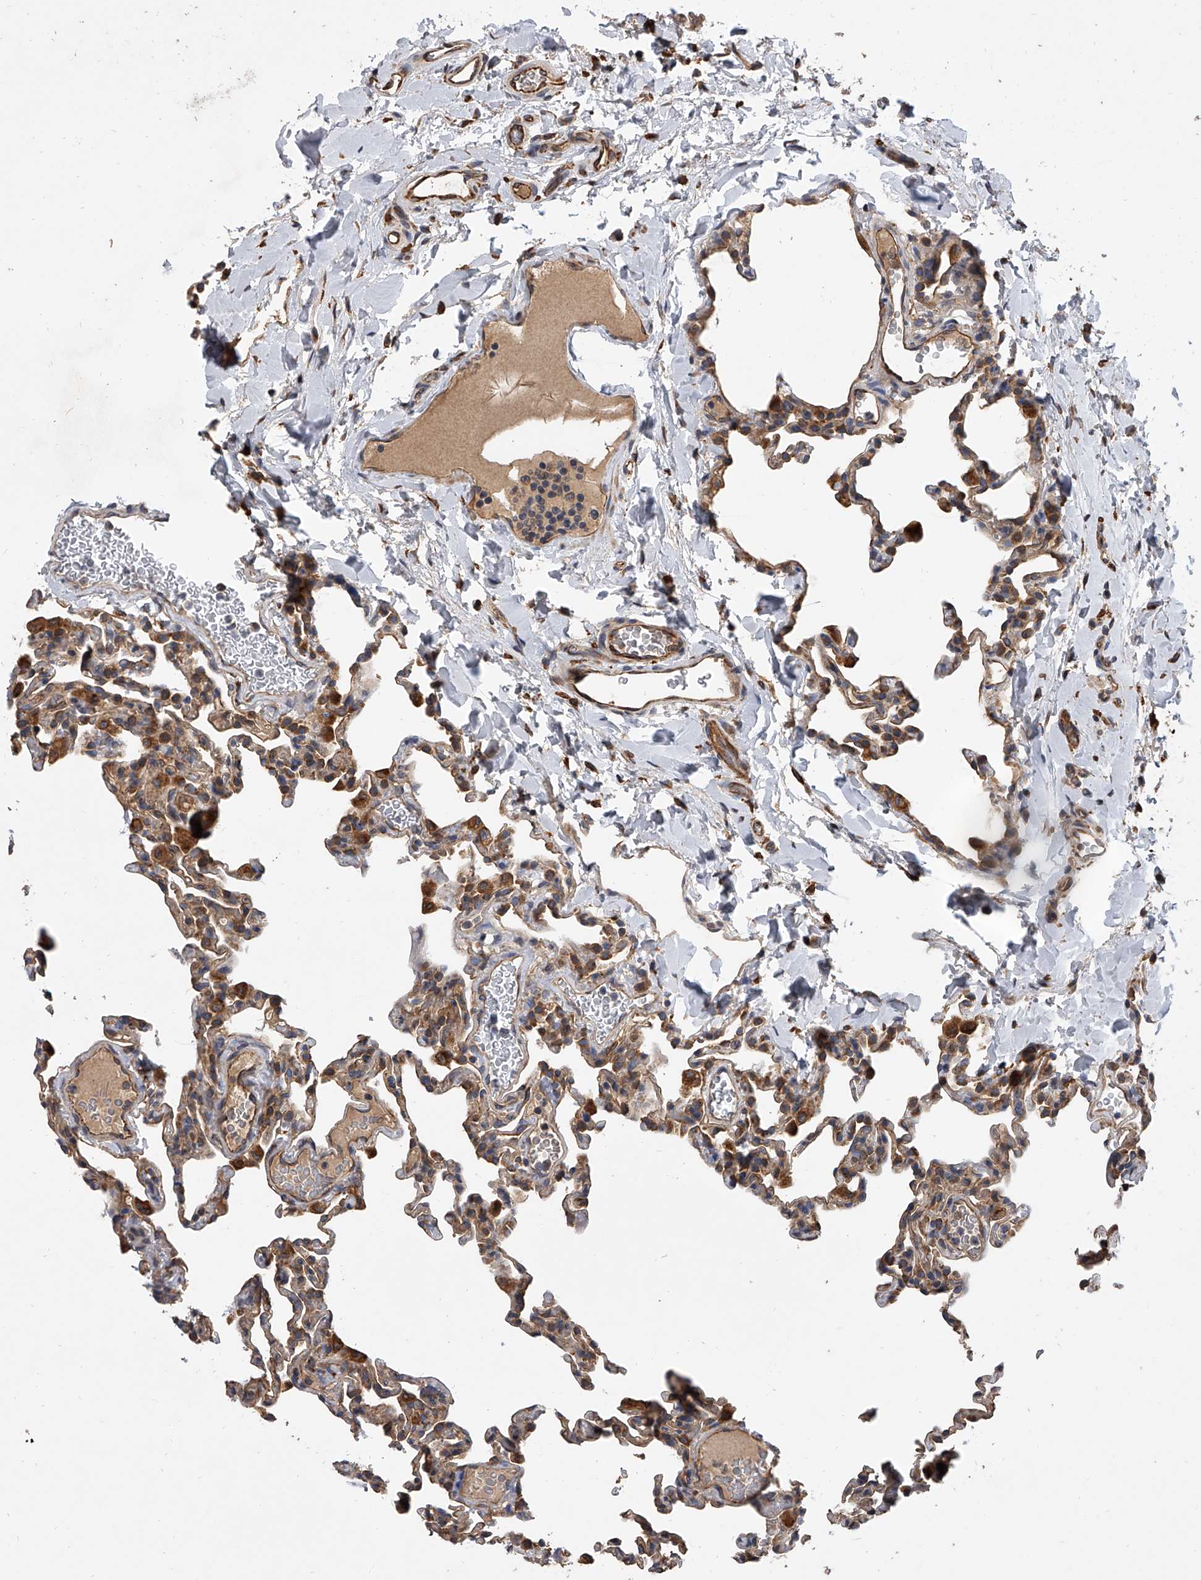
{"staining": {"intensity": "moderate", "quantity": "25%-75%", "location": "cytoplasmic/membranous"}, "tissue": "lung", "cell_type": "Alveolar cells", "image_type": "normal", "snomed": [{"axis": "morphology", "description": "Normal tissue, NOS"}, {"axis": "topography", "description": "Lung"}], "caption": "High-power microscopy captured an immunohistochemistry (IHC) image of normal lung, revealing moderate cytoplasmic/membranous staining in approximately 25%-75% of alveolar cells.", "gene": "EXOC4", "patient": {"sex": "male", "age": 20}}